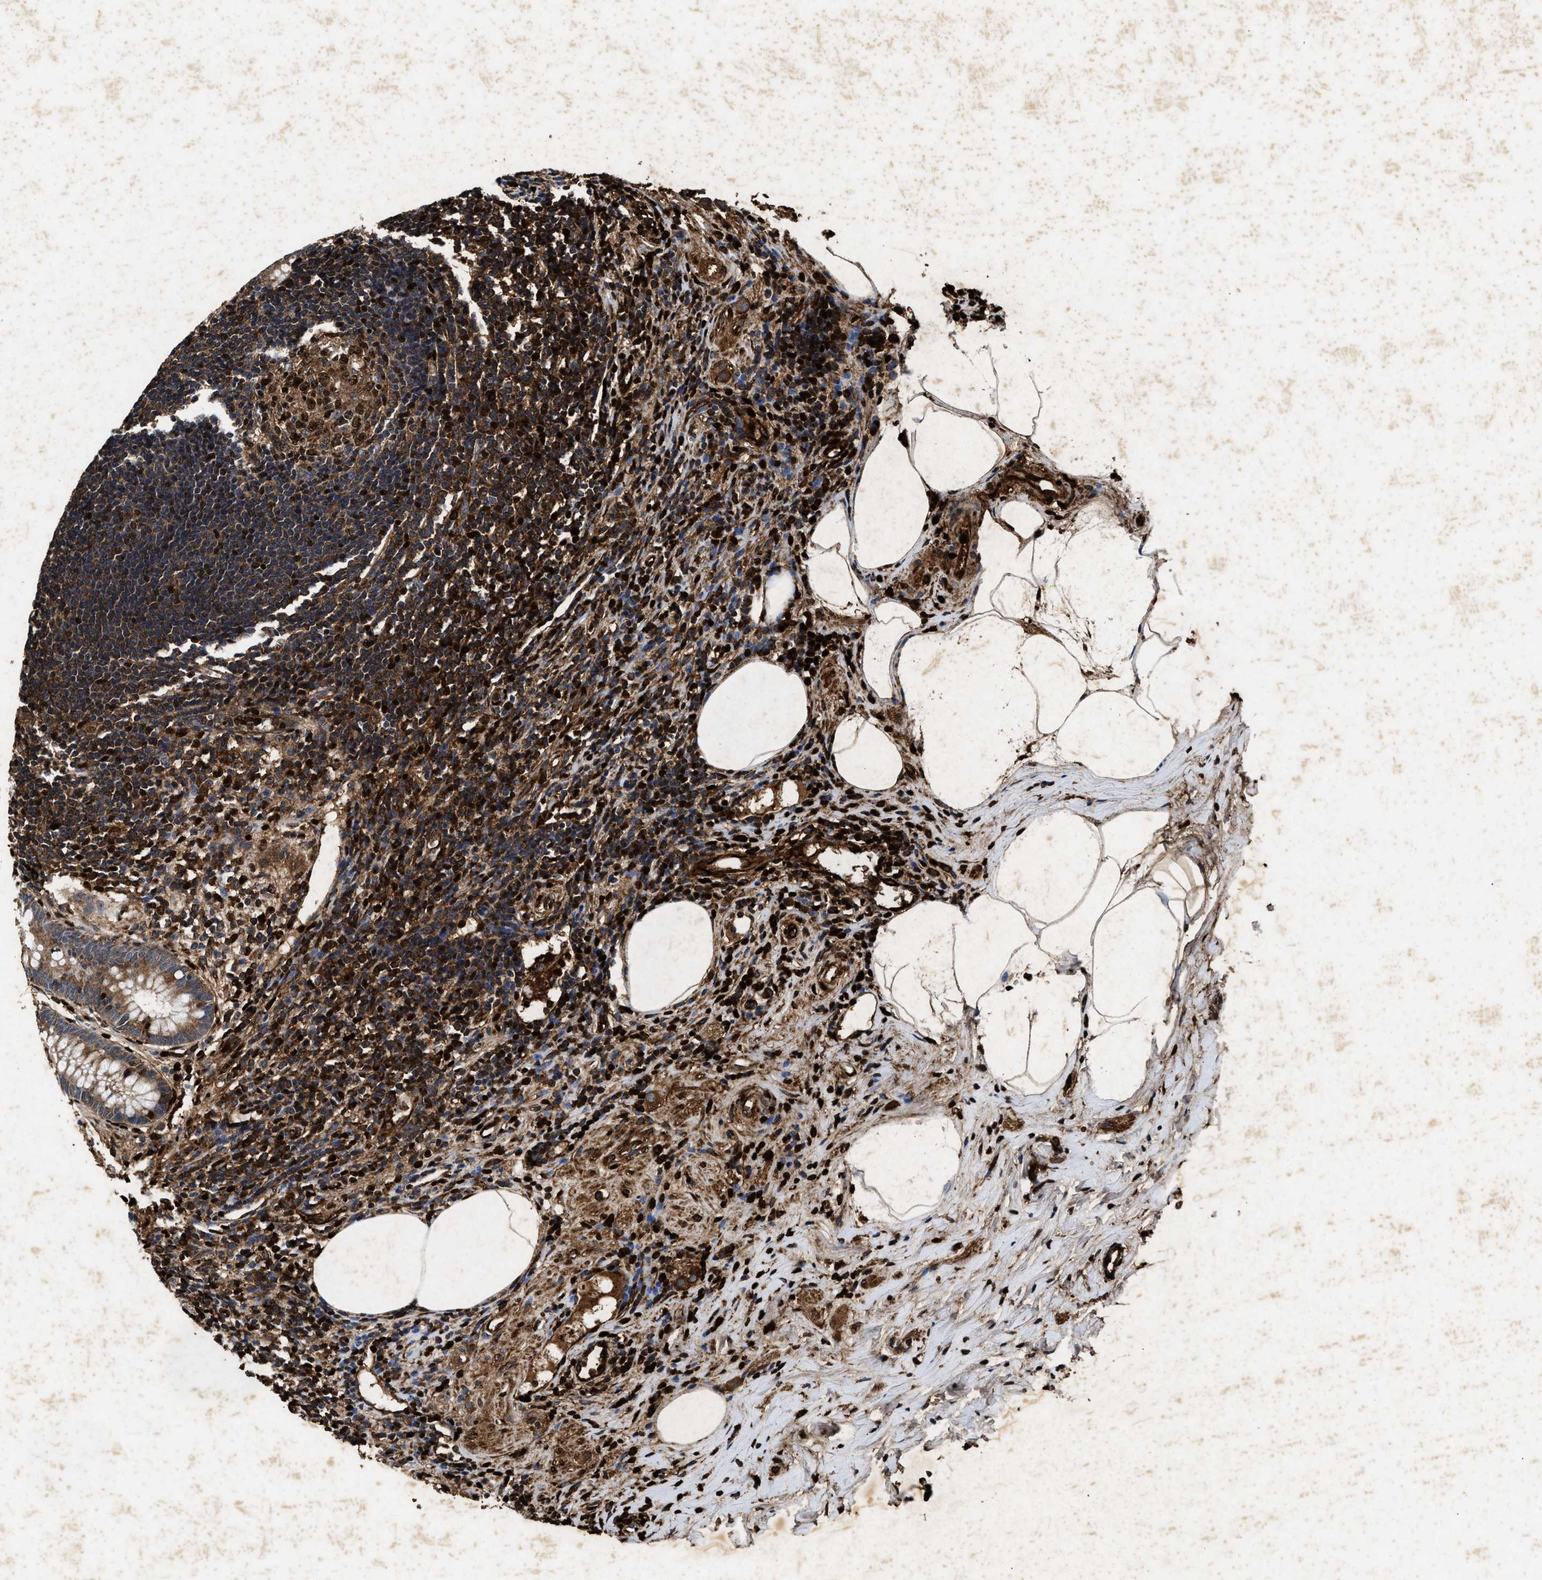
{"staining": {"intensity": "strong", "quantity": ">75%", "location": "cytoplasmic/membranous"}, "tissue": "appendix", "cell_type": "Glandular cells", "image_type": "normal", "snomed": [{"axis": "morphology", "description": "Normal tissue, NOS"}, {"axis": "topography", "description": "Appendix"}], "caption": "IHC of benign human appendix shows high levels of strong cytoplasmic/membranous positivity in approximately >75% of glandular cells.", "gene": "ACOX1", "patient": {"sex": "female", "age": 50}}